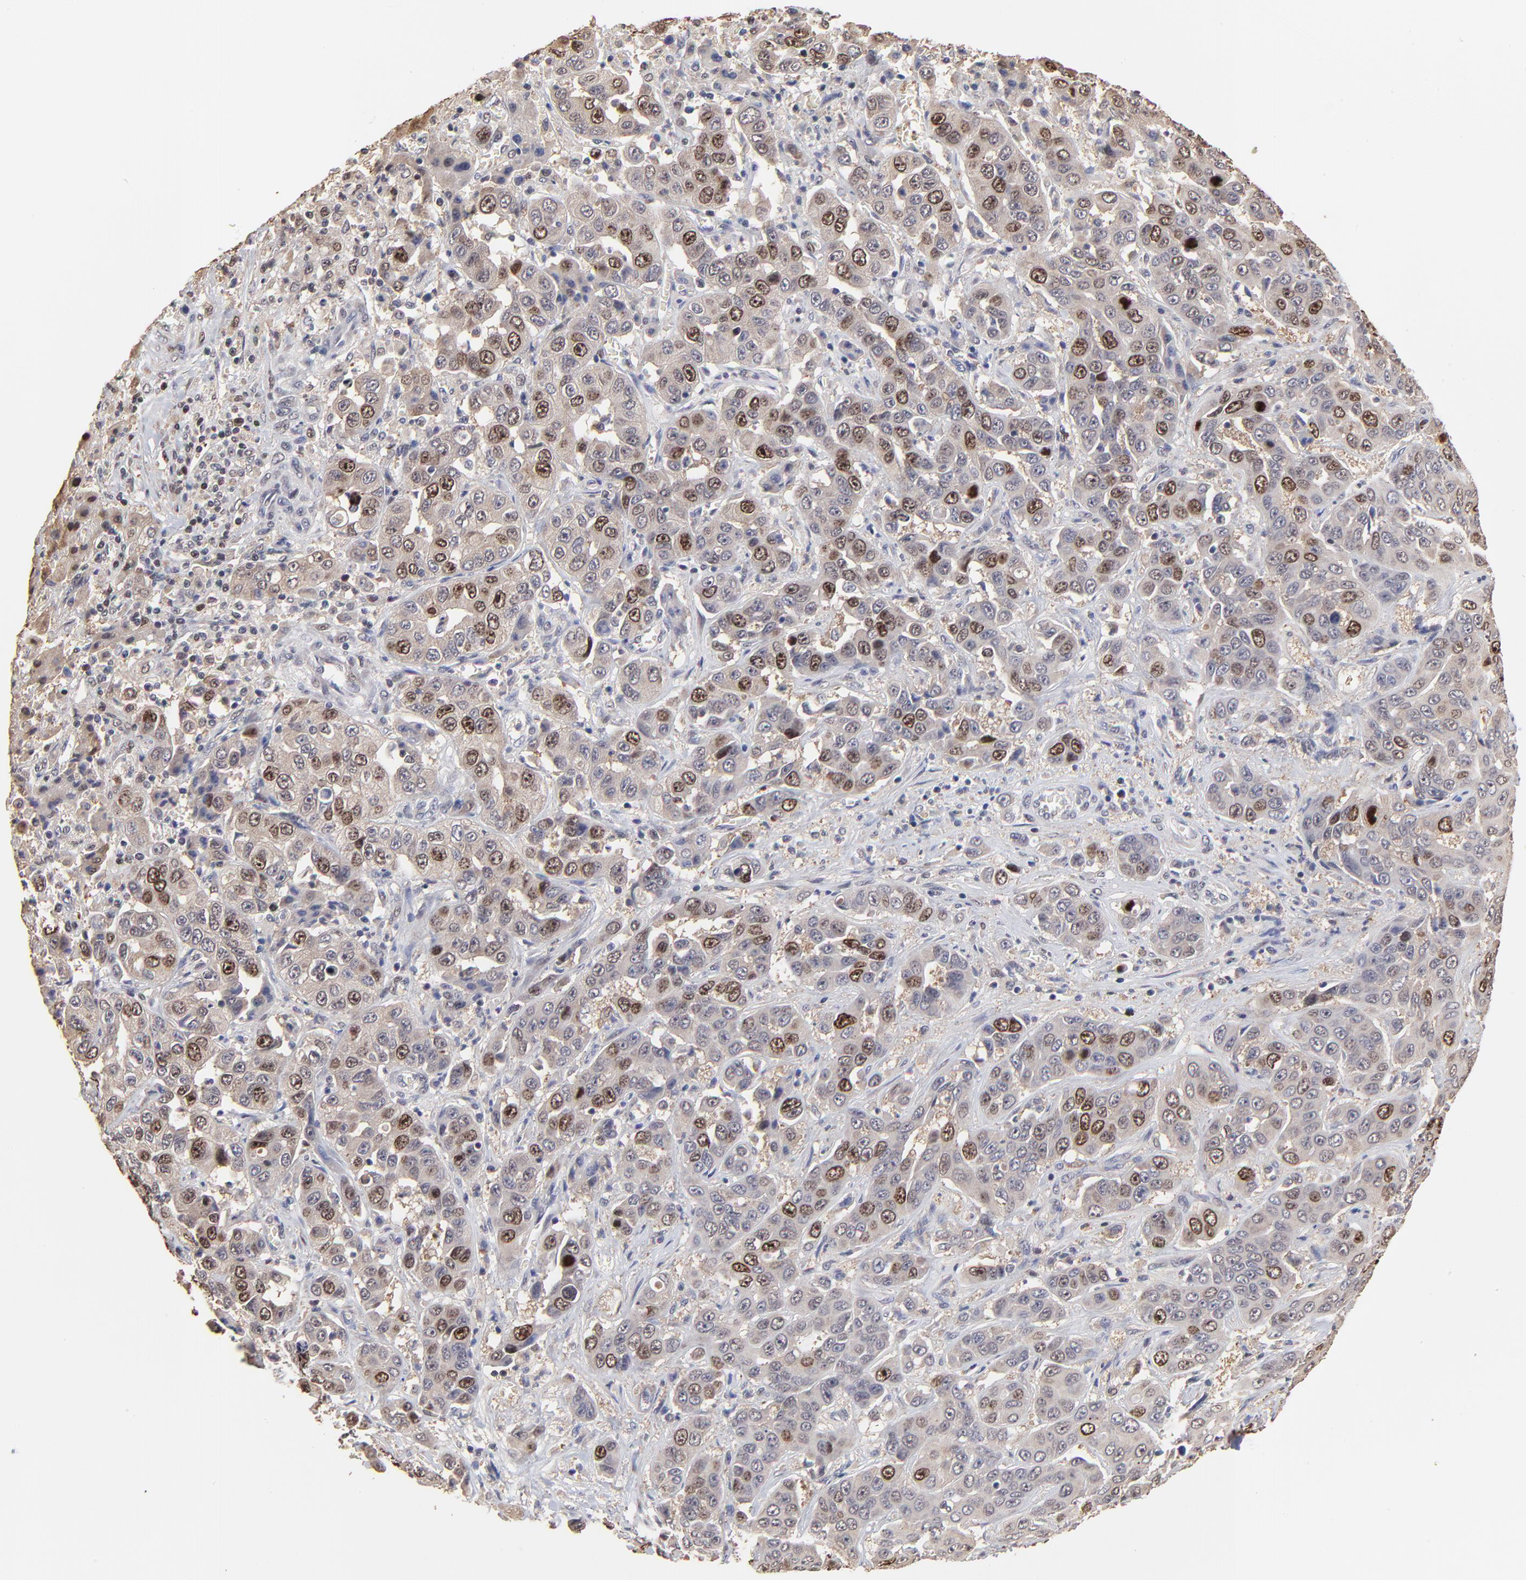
{"staining": {"intensity": "strong", "quantity": "25%-75%", "location": "cytoplasmic/membranous,nuclear"}, "tissue": "liver cancer", "cell_type": "Tumor cells", "image_type": "cancer", "snomed": [{"axis": "morphology", "description": "Cholangiocarcinoma"}, {"axis": "topography", "description": "Liver"}], "caption": "DAB immunohistochemical staining of liver cholangiocarcinoma demonstrates strong cytoplasmic/membranous and nuclear protein positivity in about 25%-75% of tumor cells.", "gene": "BIRC5", "patient": {"sex": "female", "age": 52}}